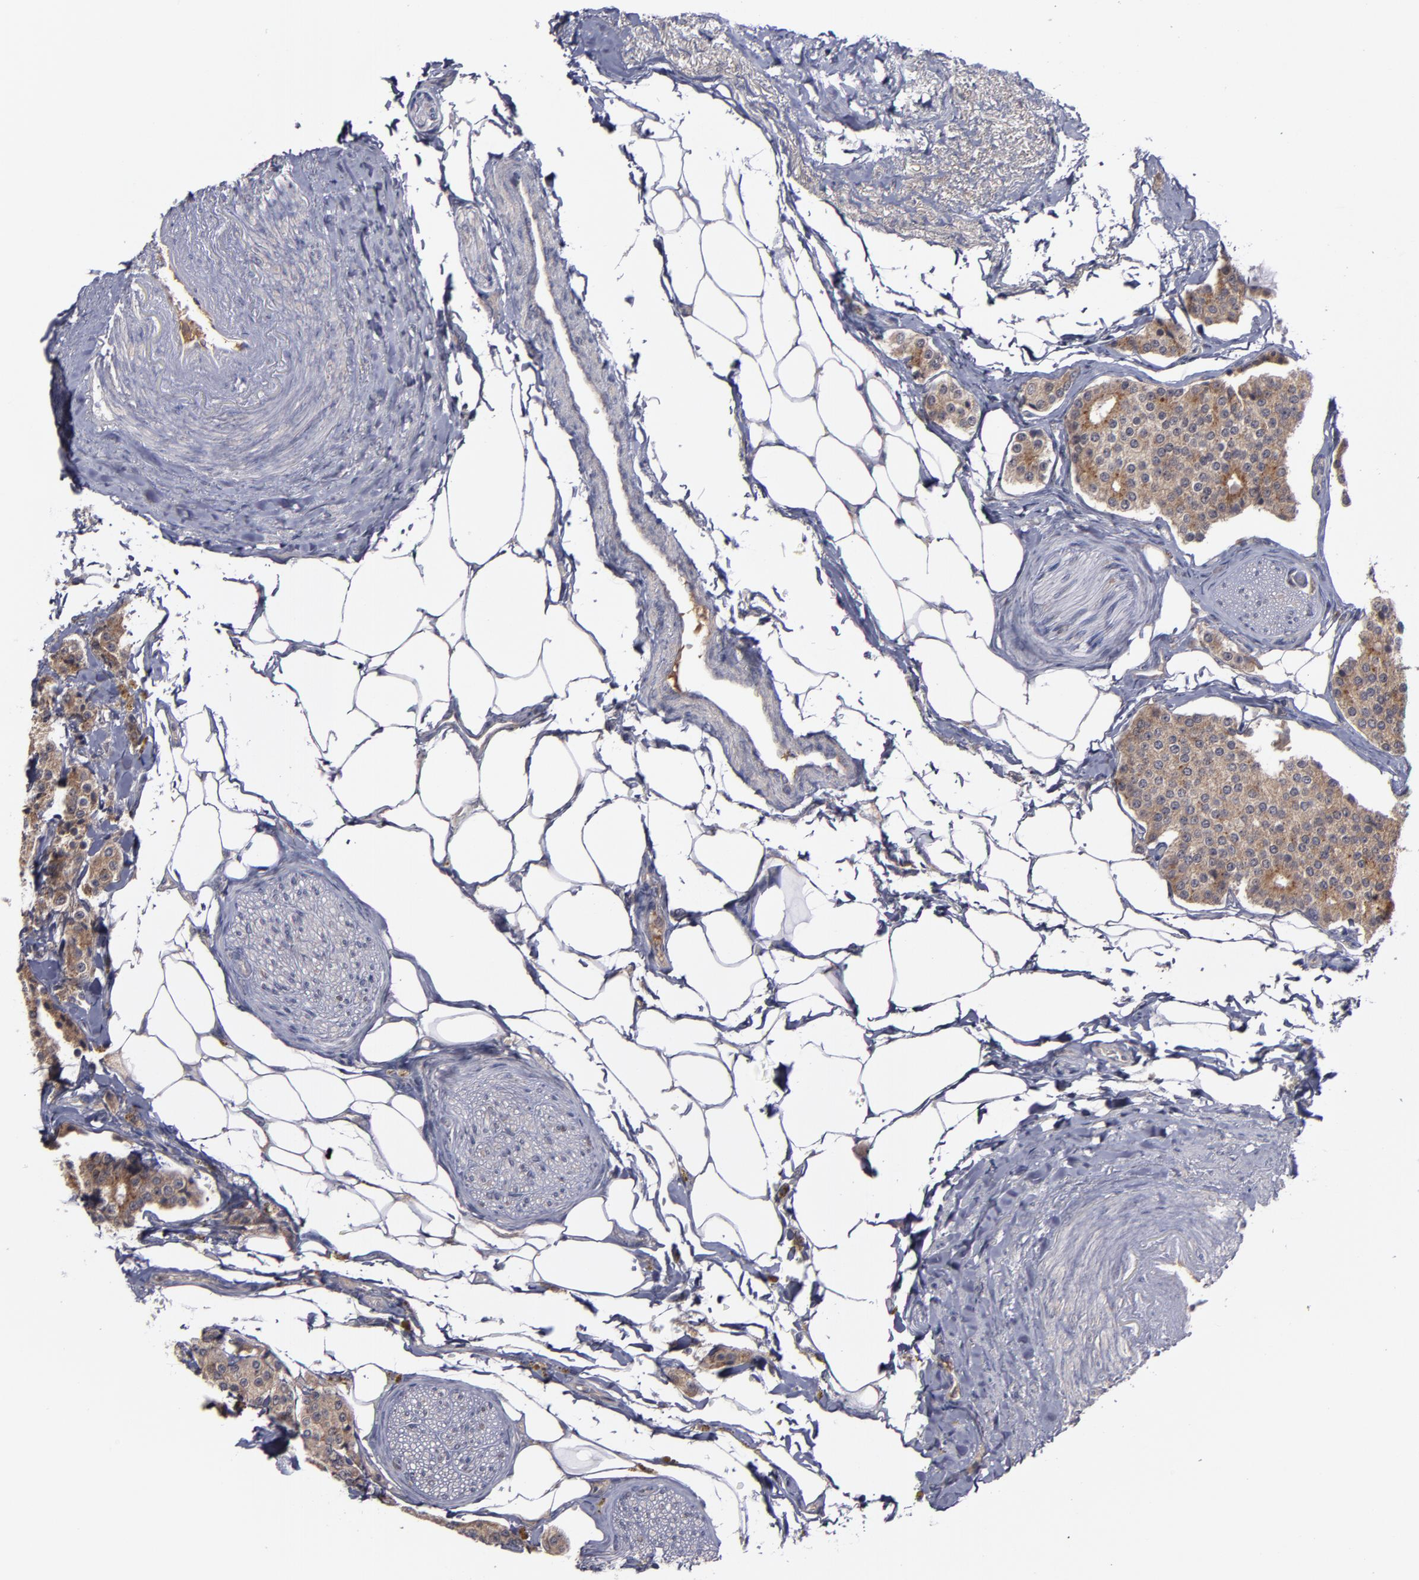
{"staining": {"intensity": "moderate", "quantity": ">75%", "location": "cytoplasmic/membranous"}, "tissue": "carcinoid", "cell_type": "Tumor cells", "image_type": "cancer", "snomed": [{"axis": "morphology", "description": "Carcinoid, malignant, NOS"}, {"axis": "topography", "description": "Colon"}], "caption": "Carcinoid (malignant) stained for a protein (brown) exhibits moderate cytoplasmic/membranous positive expression in approximately >75% of tumor cells.", "gene": "MMP11", "patient": {"sex": "female", "age": 61}}